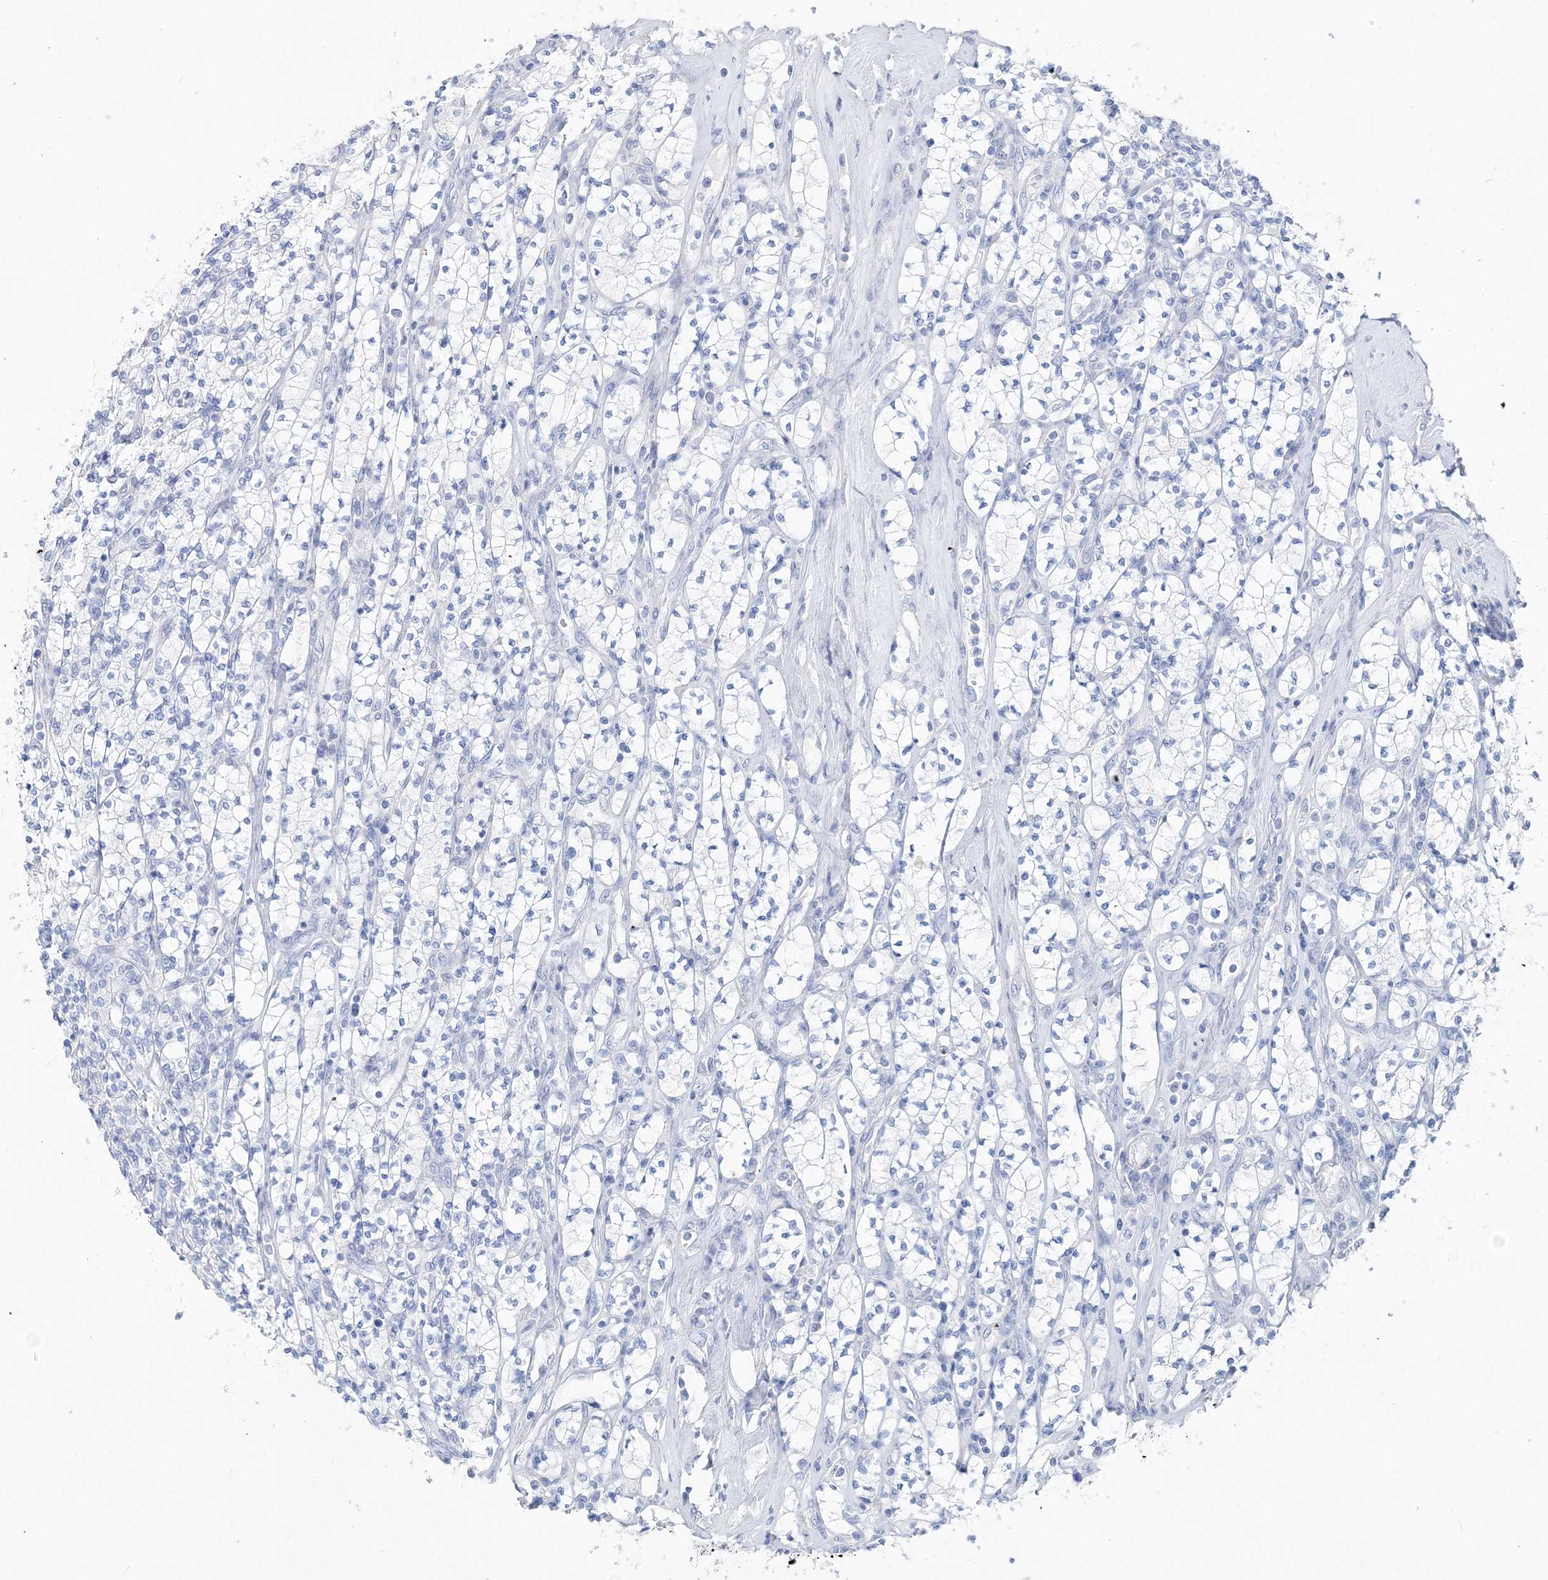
{"staining": {"intensity": "negative", "quantity": "none", "location": "none"}, "tissue": "renal cancer", "cell_type": "Tumor cells", "image_type": "cancer", "snomed": [{"axis": "morphology", "description": "Adenocarcinoma, NOS"}, {"axis": "topography", "description": "Kidney"}], "caption": "The histopathology image exhibits no significant expression in tumor cells of renal cancer.", "gene": "TSPYL6", "patient": {"sex": "male", "age": 77}}